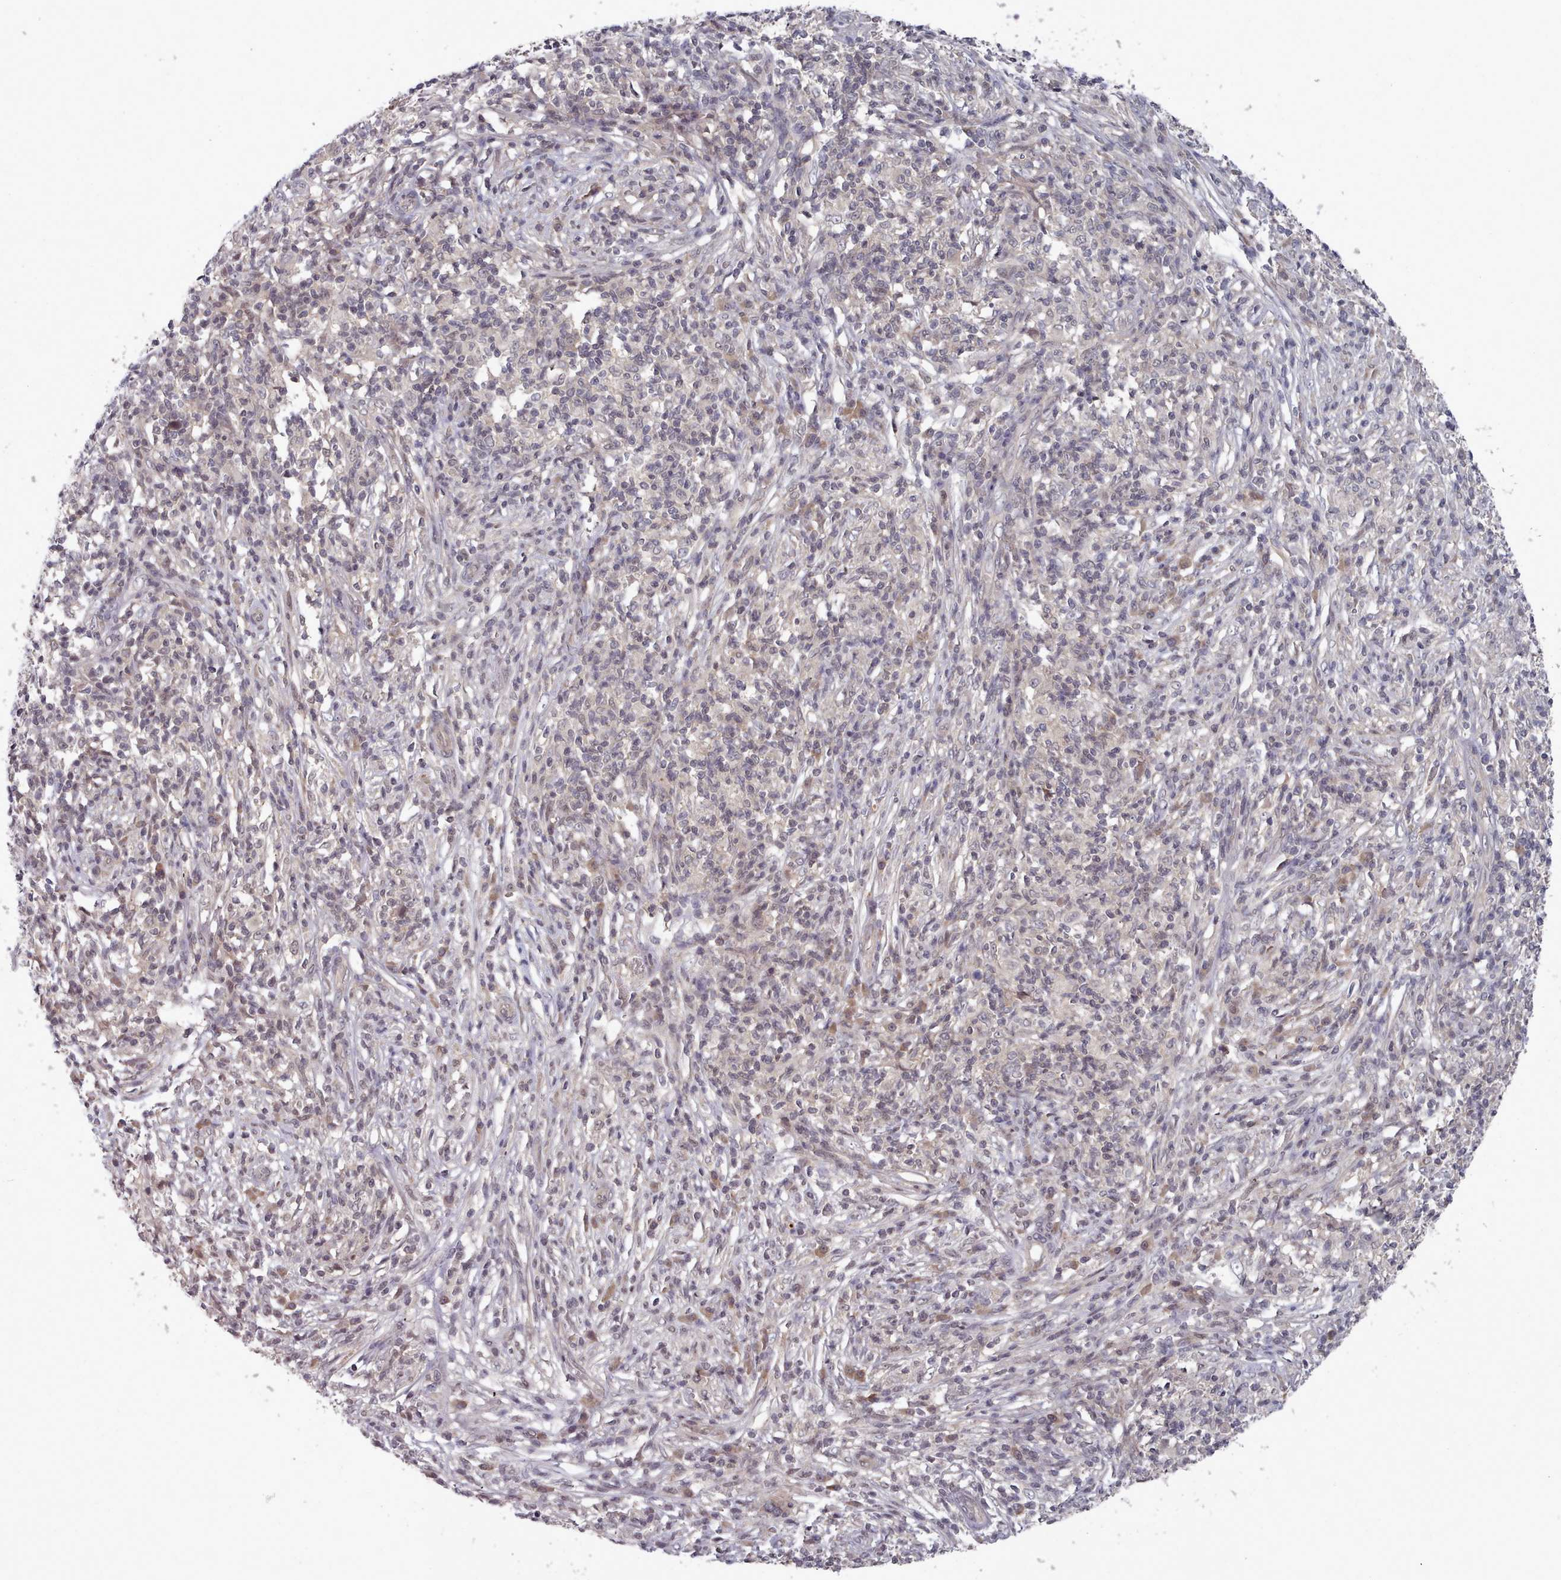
{"staining": {"intensity": "negative", "quantity": "none", "location": "none"}, "tissue": "melanoma", "cell_type": "Tumor cells", "image_type": "cancer", "snomed": [{"axis": "morphology", "description": "Malignant melanoma, NOS"}, {"axis": "topography", "description": "Skin"}], "caption": "Tumor cells are negative for protein expression in human melanoma.", "gene": "HYAL3", "patient": {"sex": "male", "age": 66}}